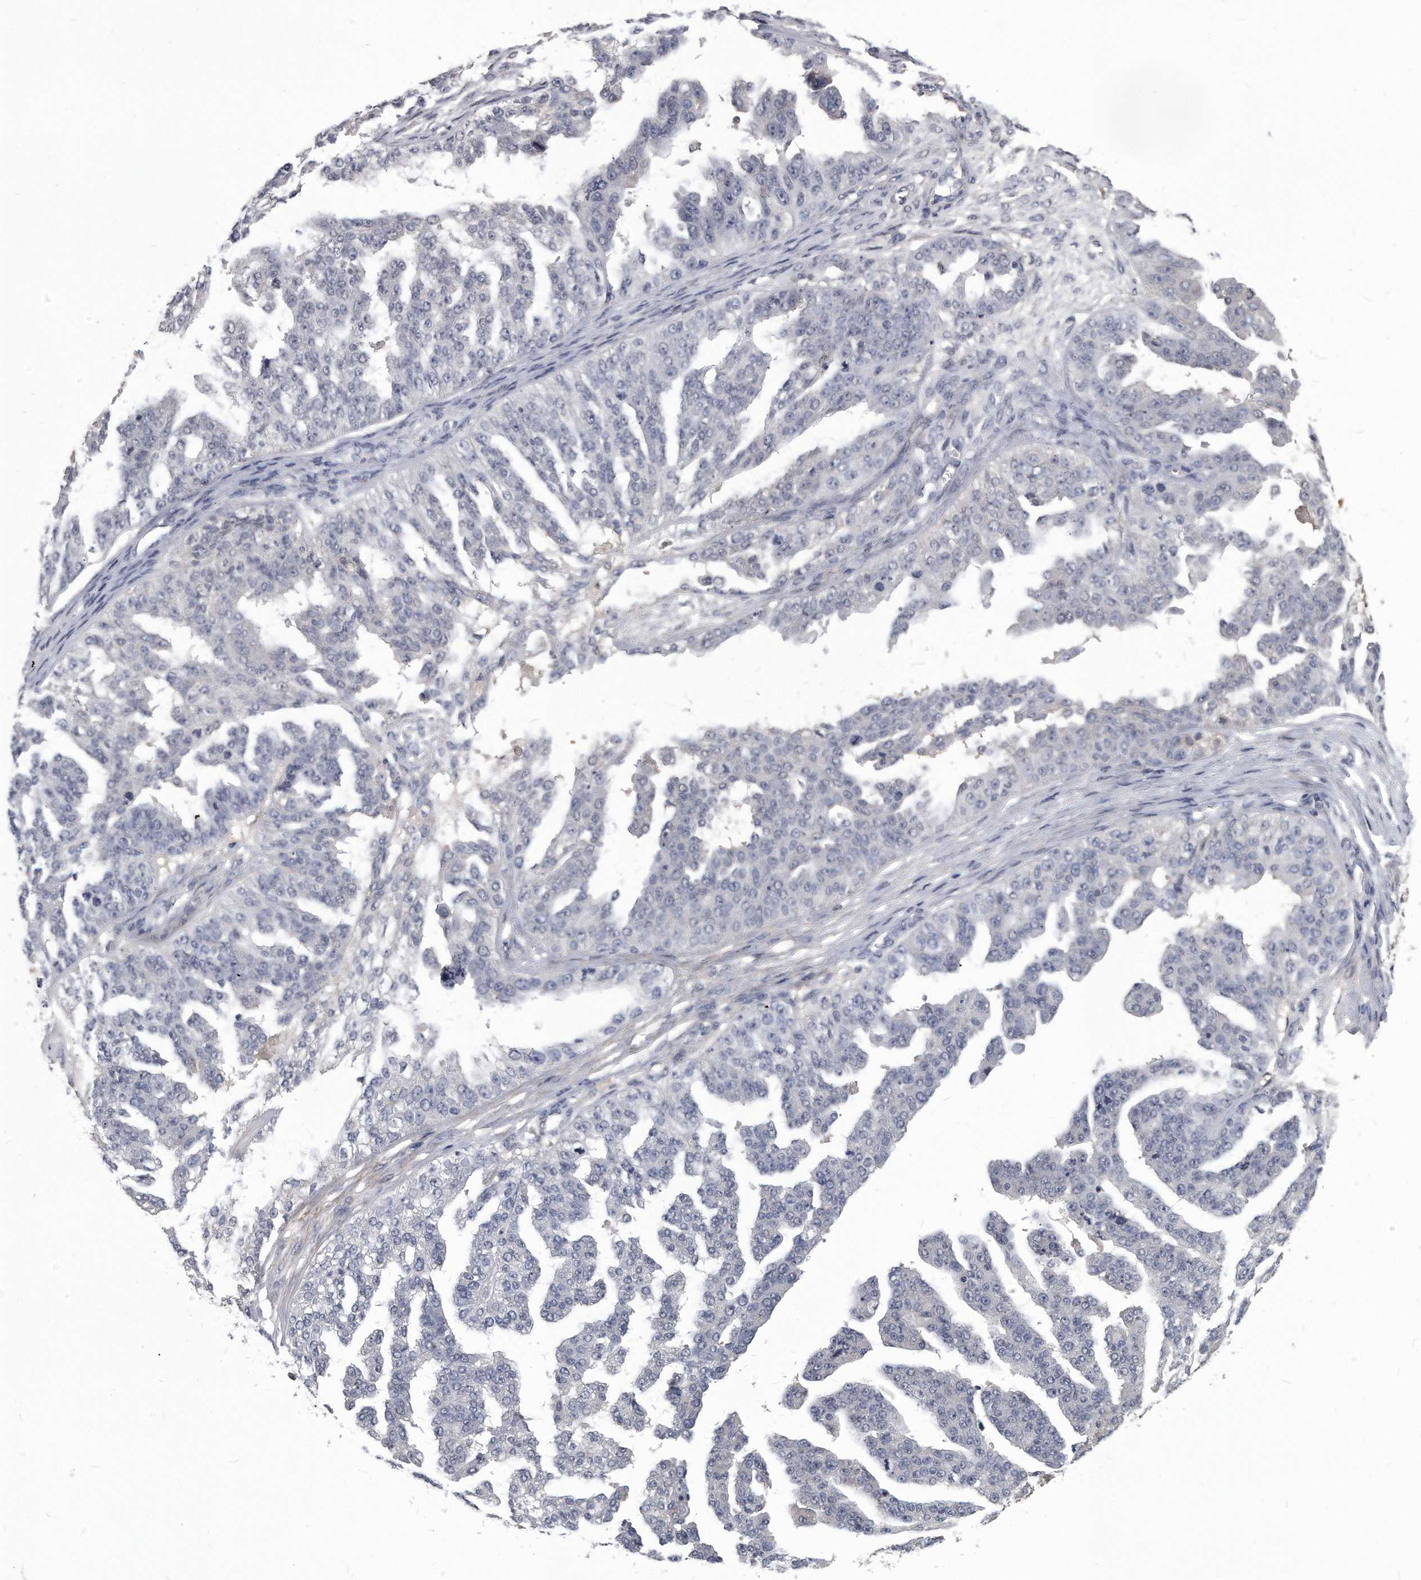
{"staining": {"intensity": "negative", "quantity": "none", "location": "none"}, "tissue": "ovarian cancer", "cell_type": "Tumor cells", "image_type": "cancer", "snomed": [{"axis": "morphology", "description": "Cystadenocarcinoma, serous, NOS"}, {"axis": "topography", "description": "Ovary"}], "caption": "High magnification brightfield microscopy of ovarian serous cystadenocarcinoma stained with DAB (3,3'-diaminobenzidine) (brown) and counterstained with hematoxylin (blue): tumor cells show no significant expression. Brightfield microscopy of immunohistochemistry stained with DAB (brown) and hematoxylin (blue), captured at high magnification.", "gene": "PDXK", "patient": {"sex": "female", "age": 58}}